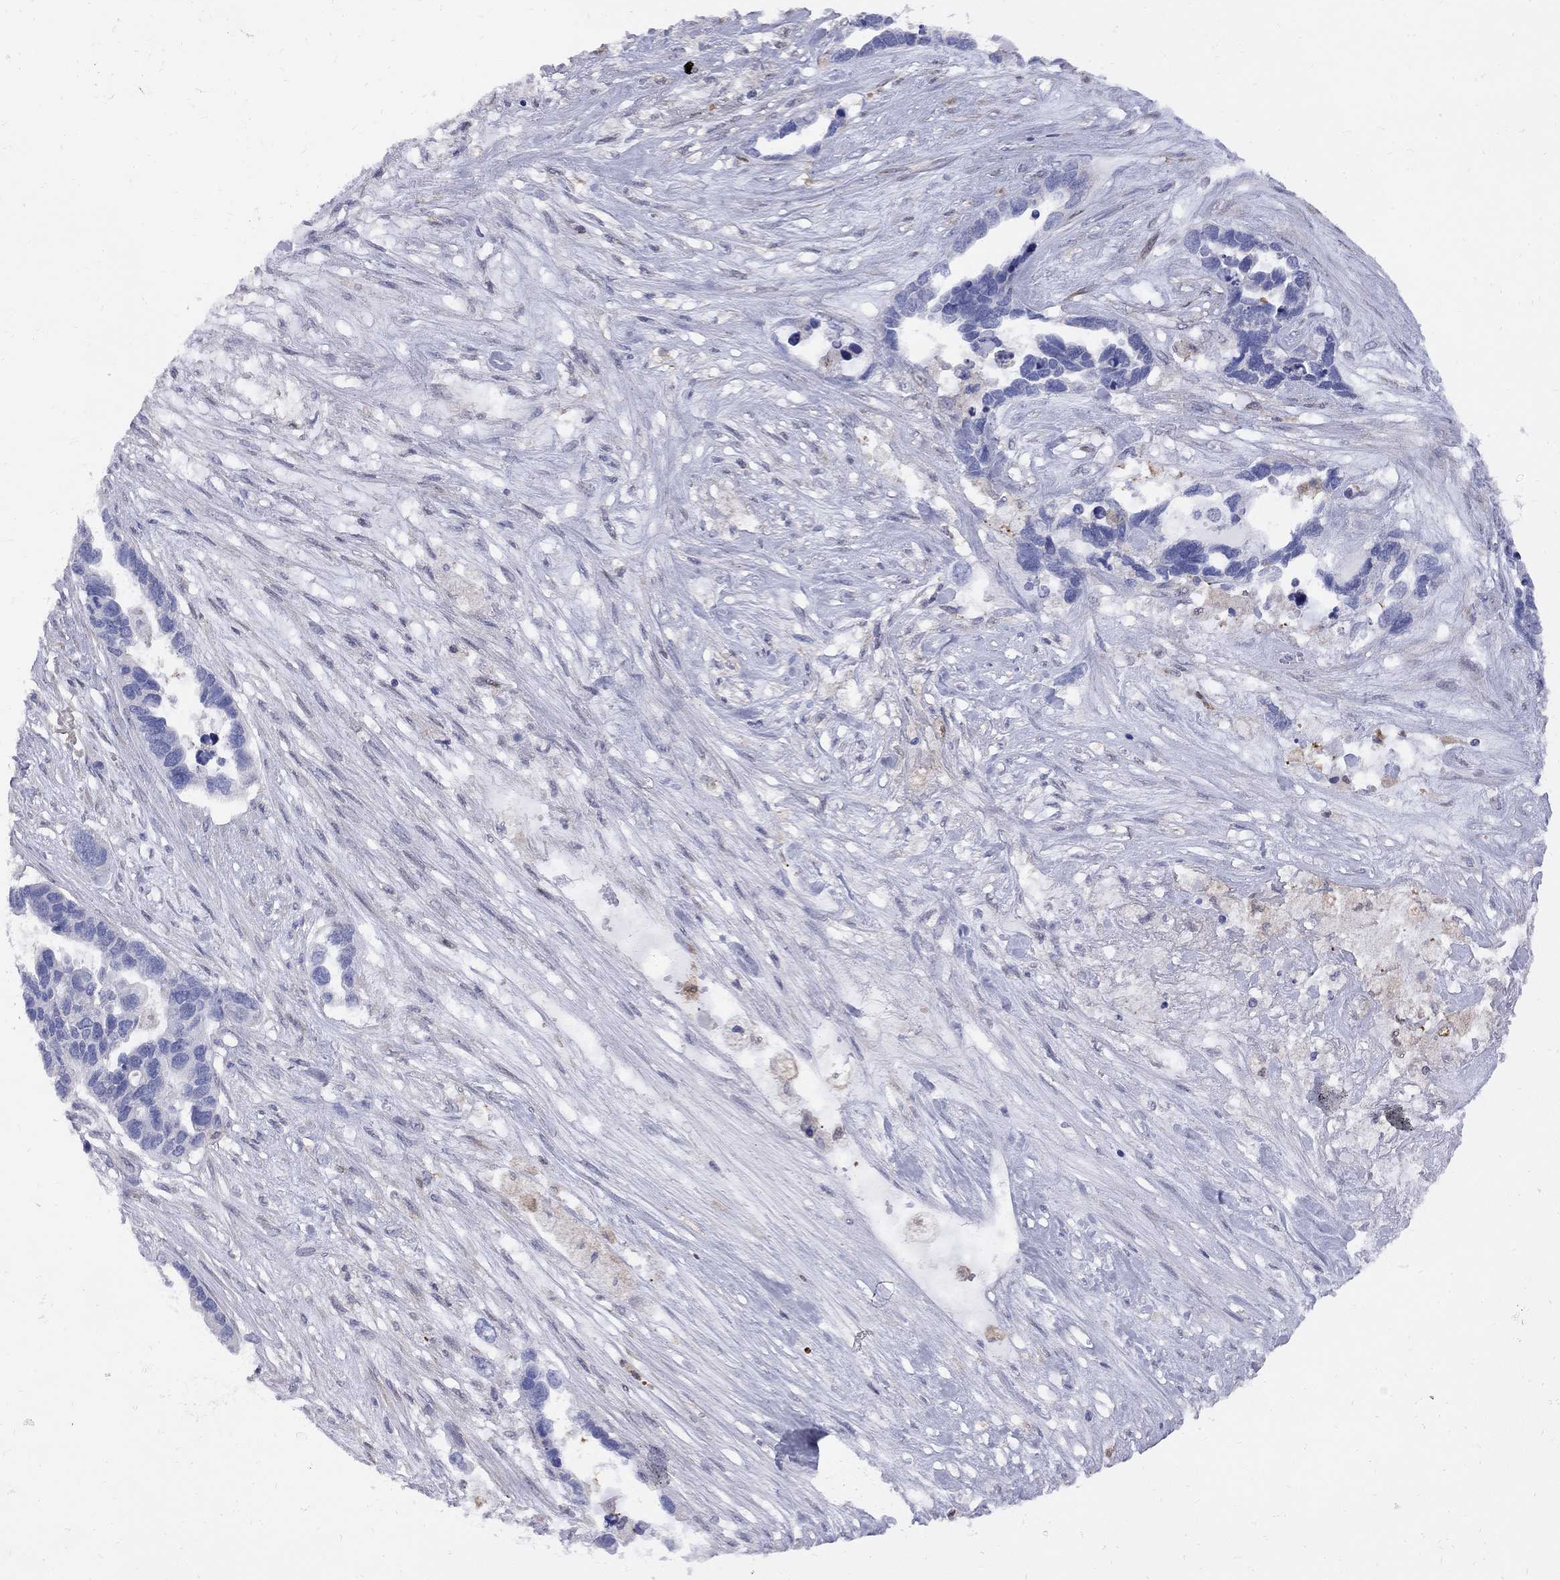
{"staining": {"intensity": "negative", "quantity": "none", "location": "none"}, "tissue": "ovarian cancer", "cell_type": "Tumor cells", "image_type": "cancer", "snomed": [{"axis": "morphology", "description": "Cystadenocarcinoma, serous, NOS"}, {"axis": "topography", "description": "Ovary"}], "caption": "There is no significant positivity in tumor cells of ovarian cancer (serous cystadenocarcinoma). (DAB immunohistochemistry with hematoxylin counter stain).", "gene": "MTHFR", "patient": {"sex": "female", "age": 54}}